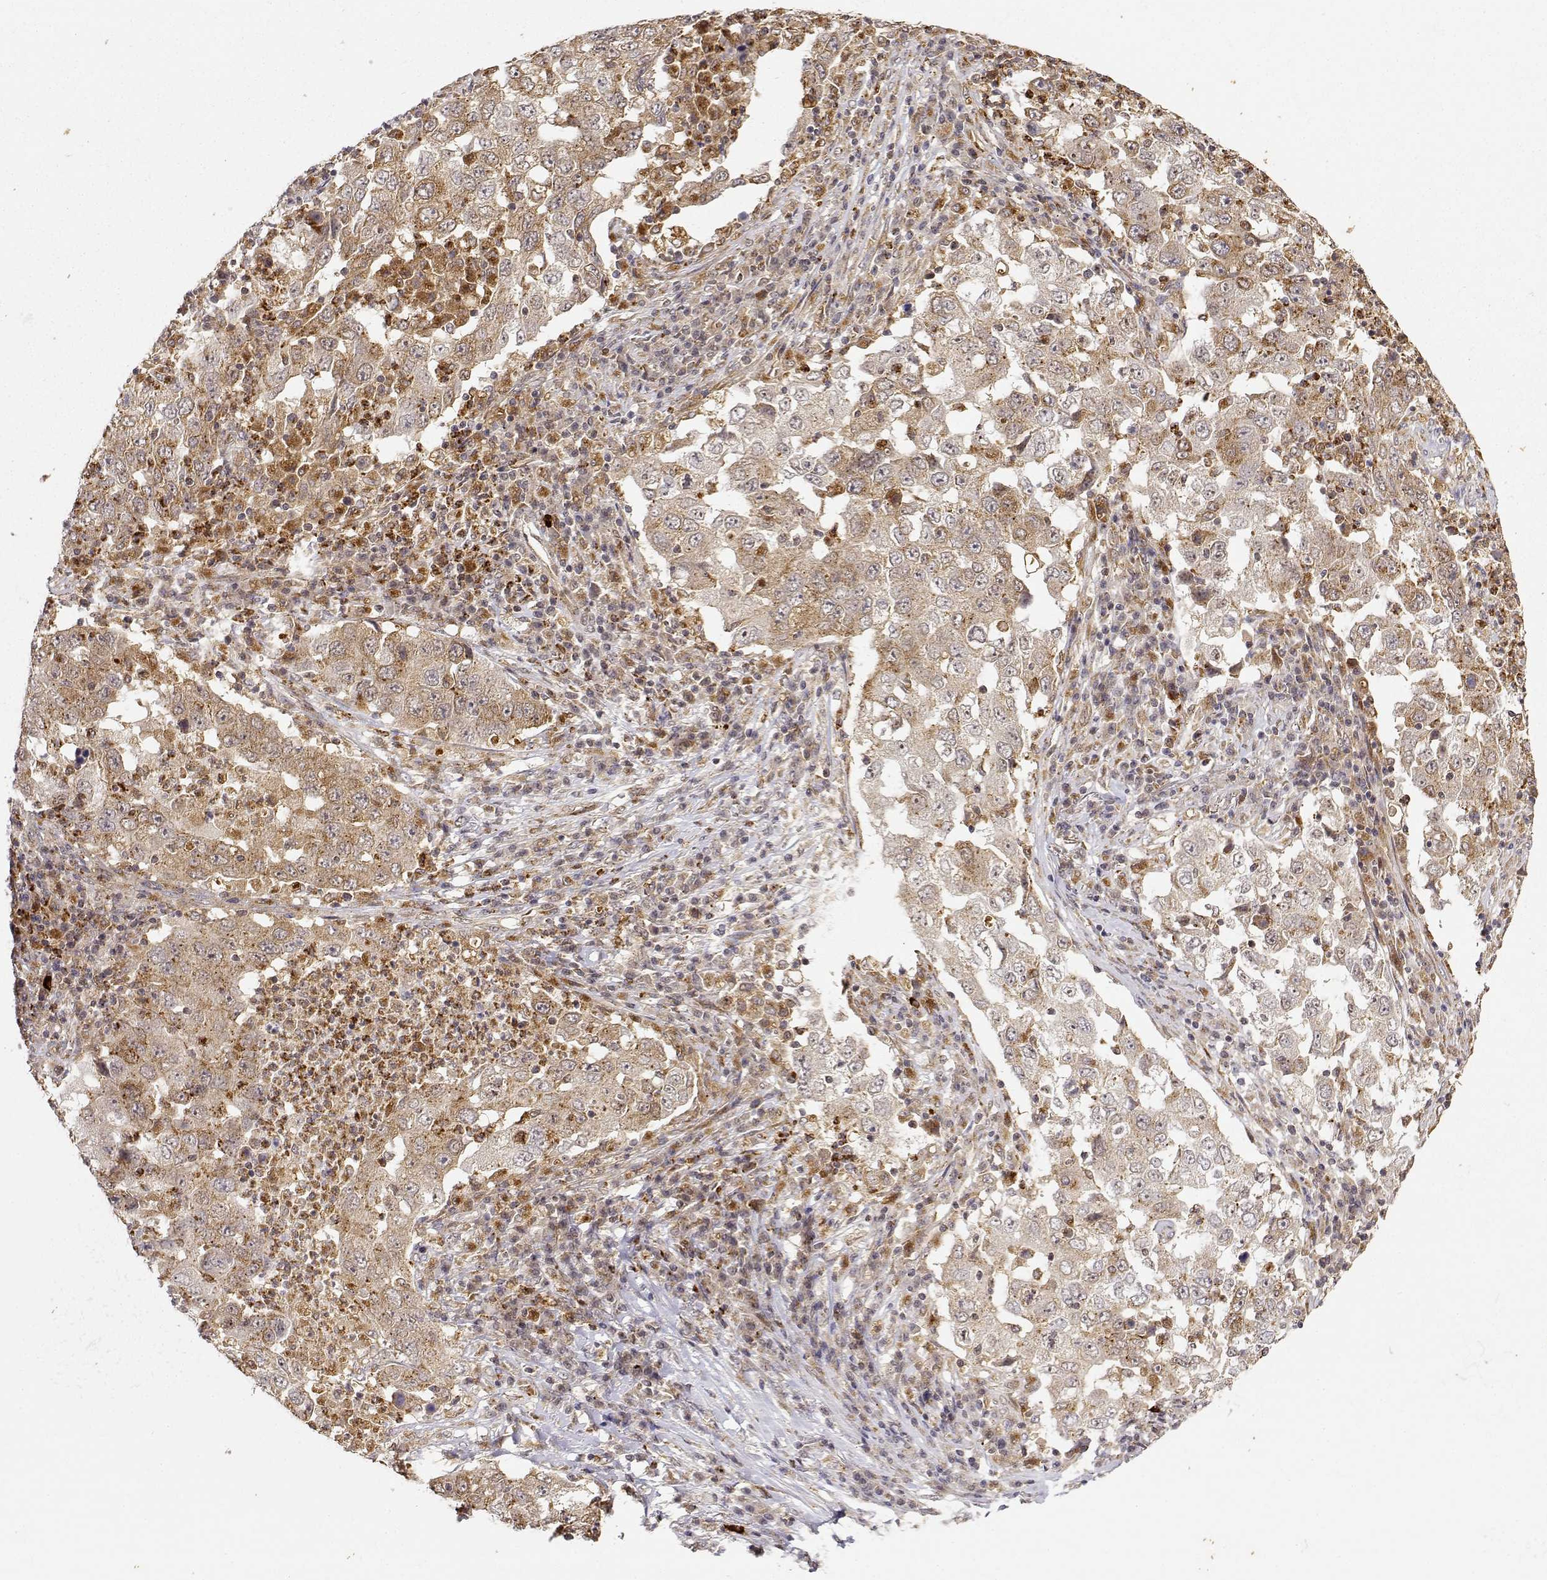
{"staining": {"intensity": "weak", "quantity": ">75%", "location": "cytoplasmic/membranous"}, "tissue": "lung cancer", "cell_type": "Tumor cells", "image_type": "cancer", "snomed": [{"axis": "morphology", "description": "Adenocarcinoma, NOS"}, {"axis": "topography", "description": "Lung"}], "caption": "Immunohistochemistry (IHC) image of neoplastic tissue: lung cancer (adenocarcinoma) stained using immunohistochemistry (IHC) displays low levels of weak protein expression localized specifically in the cytoplasmic/membranous of tumor cells, appearing as a cytoplasmic/membranous brown color.", "gene": "RNF13", "patient": {"sex": "male", "age": 73}}